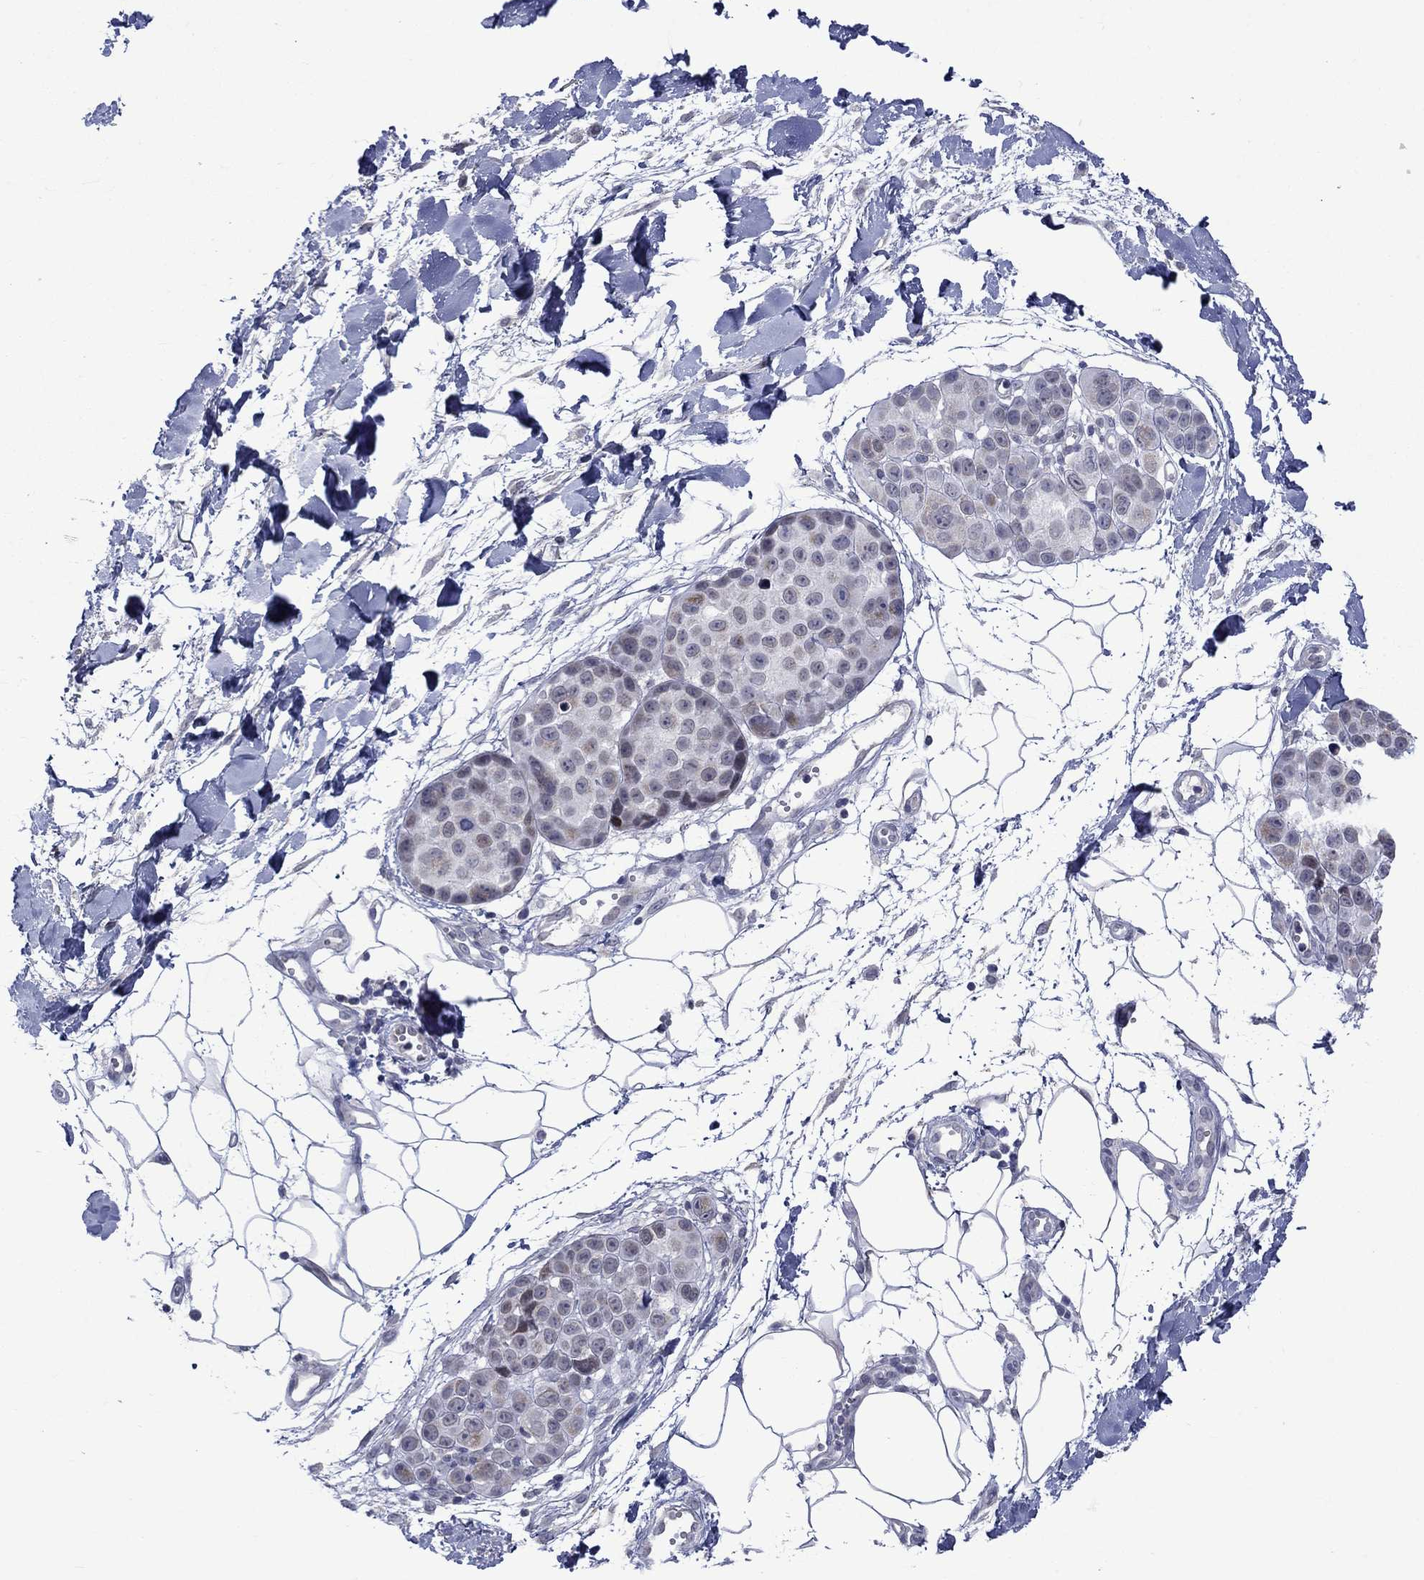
{"staining": {"intensity": "negative", "quantity": "none", "location": "none"}, "tissue": "melanoma", "cell_type": "Tumor cells", "image_type": "cancer", "snomed": [{"axis": "morphology", "description": "Malignant melanoma, NOS"}, {"axis": "topography", "description": "Skin"}], "caption": "IHC histopathology image of malignant melanoma stained for a protein (brown), which exhibits no positivity in tumor cells.", "gene": "KCNJ16", "patient": {"sex": "female", "age": 86}}